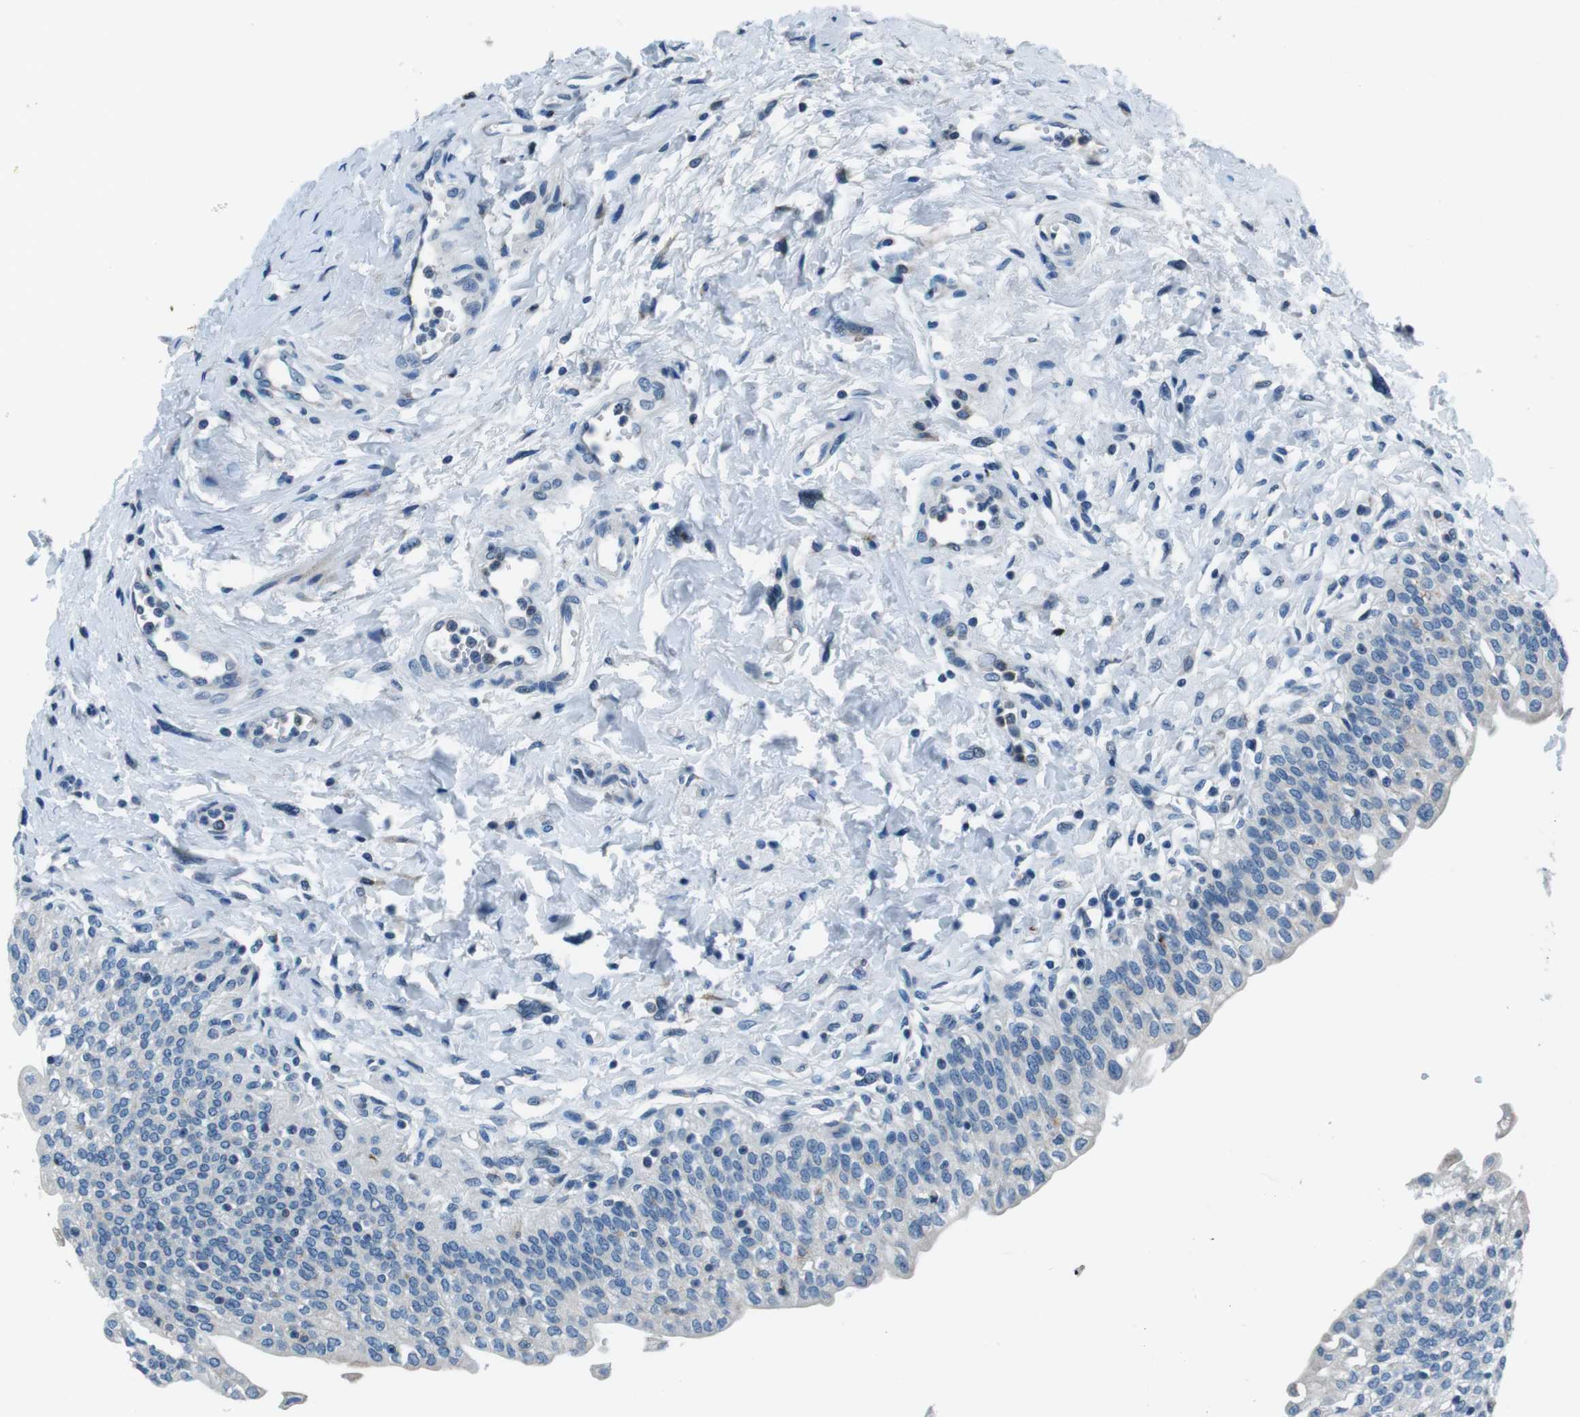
{"staining": {"intensity": "weak", "quantity": "<25%", "location": "cytoplasmic/membranous"}, "tissue": "urinary bladder", "cell_type": "Urothelial cells", "image_type": "normal", "snomed": [{"axis": "morphology", "description": "Normal tissue, NOS"}, {"axis": "topography", "description": "Urinary bladder"}], "caption": "An IHC micrograph of unremarkable urinary bladder is shown. There is no staining in urothelial cells of urinary bladder.", "gene": "NUCB2", "patient": {"sex": "male", "age": 55}}